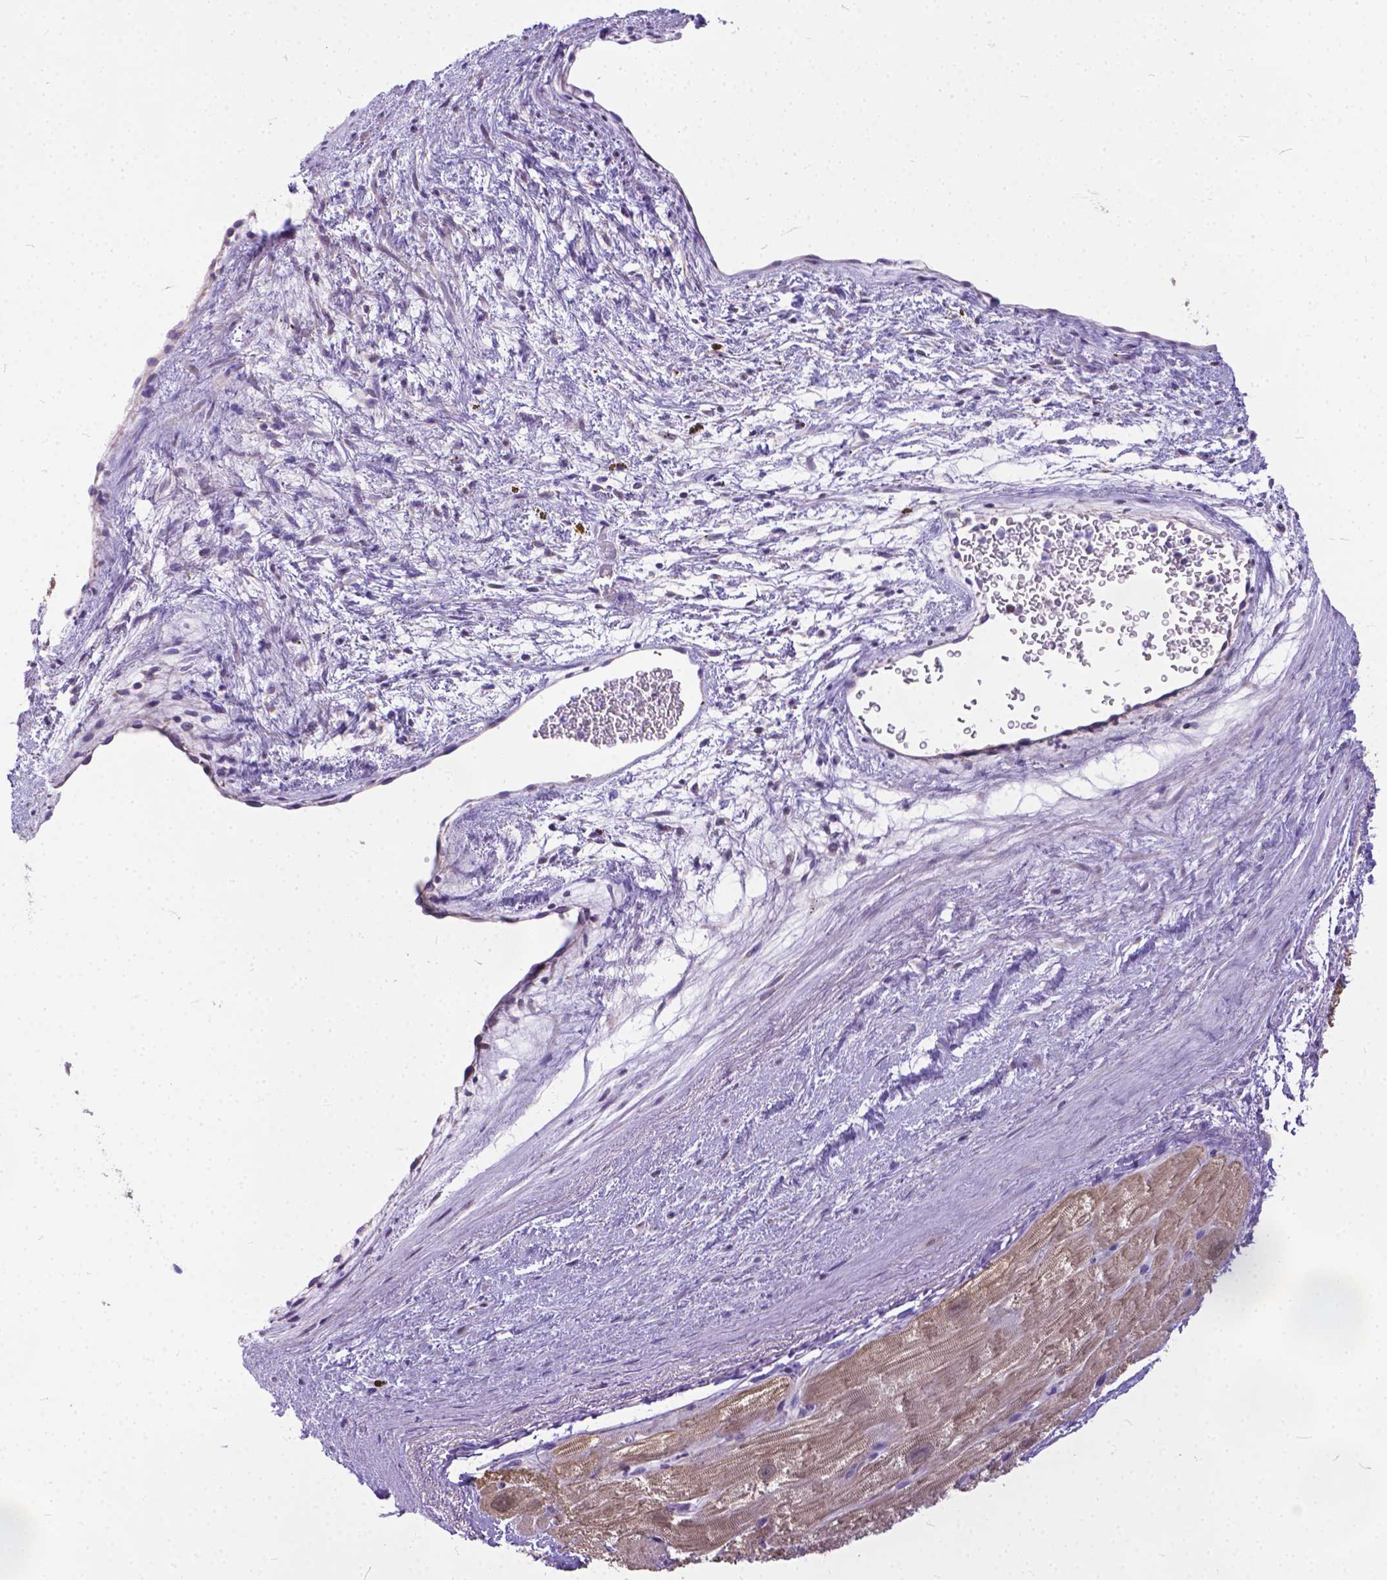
{"staining": {"intensity": "weak", "quantity": ">75%", "location": "cytoplasmic/membranous"}, "tissue": "heart muscle", "cell_type": "Cardiomyocytes", "image_type": "normal", "snomed": [{"axis": "morphology", "description": "Normal tissue, NOS"}, {"axis": "topography", "description": "Heart"}], "caption": "The histopathology image exhibits immunohistochemical staining of benign heart muscle. There is weak cytoplasmic/membranous positivity is seen in approximately >75% of cardiomyocytes. (DAB IHC with brightfield microscopy, high magnification).", "gene": "TTLL6", "patient": {"sex": "male", "age": 61}}